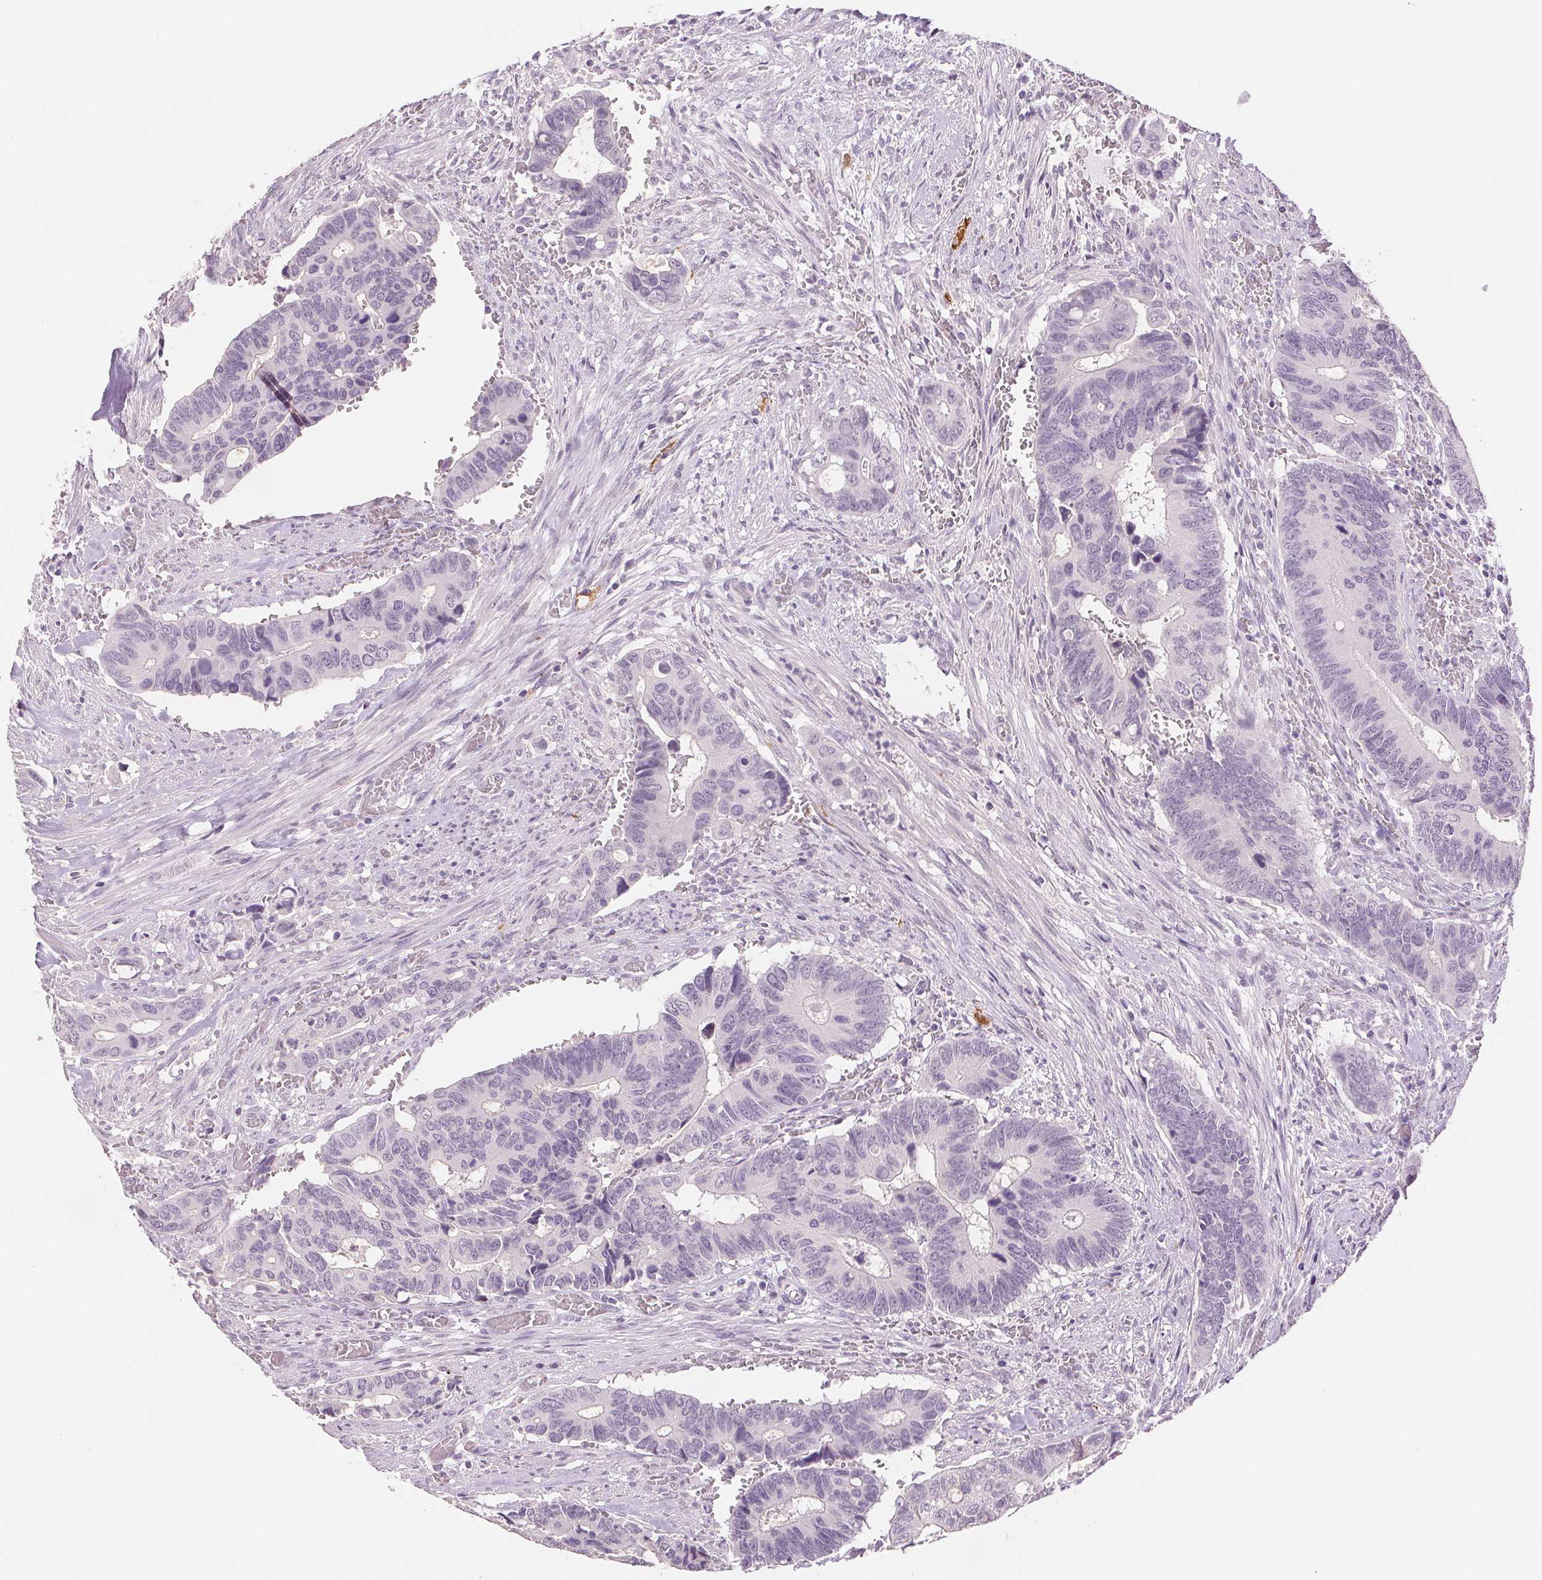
{"staining": {"intensity": "negative", "quantity": "none", "location": "none"}, "tissue": "colorectal cancer", "cell_type": "Tumor cells", "image_type": "cancer", "snomed": [{"axis": "morphology", "description": "Adenocarcinoma, NOS"}, {"axis": "topography", "description": "Colon"}], "caption": "This is an IHC image of human adenocarcinoma (colorectal). There is no positivity in tumor cells.", "gene": "SCGN", "patient": {"sex": "male", "age": 49}}